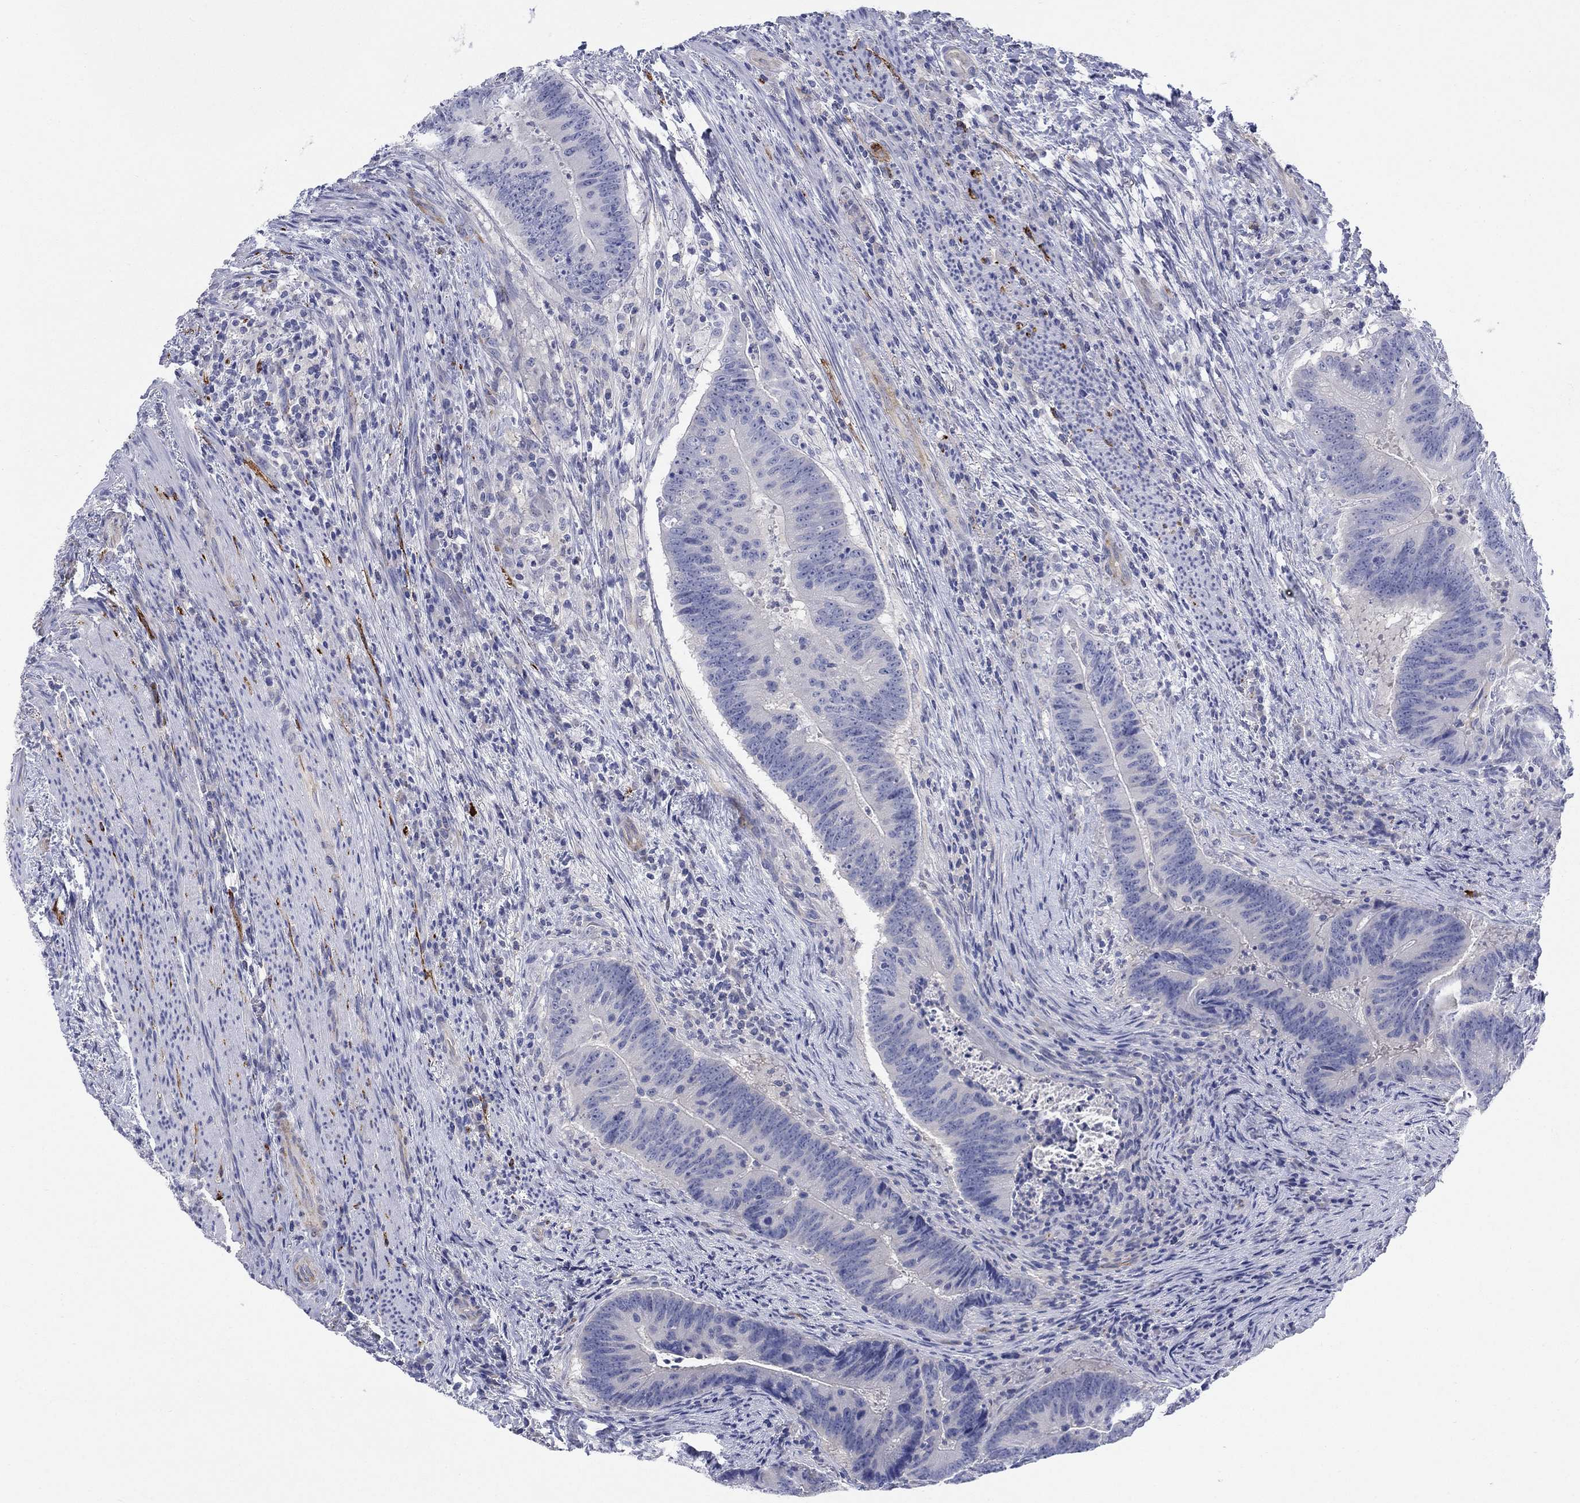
{"staining": {"intensity": "negative", "quantity": "none", "location": "none"}, "tissue": "colorectal cancer", "cell_type": "Tumor cells", "image_type": "cancer", "snomed": [{"axis": "morphology", "description": "Adenocarcinoma, NOS"}, {"axis": "topography", "description": "Colon"}], "caption": "IHC image of neoplastic tissue: colorectal cancer stained with DAB shows no significant protein staining in tumor cells.", "gene": "PTPRZ1", "patient": {"sex": "female", "age": 87}}